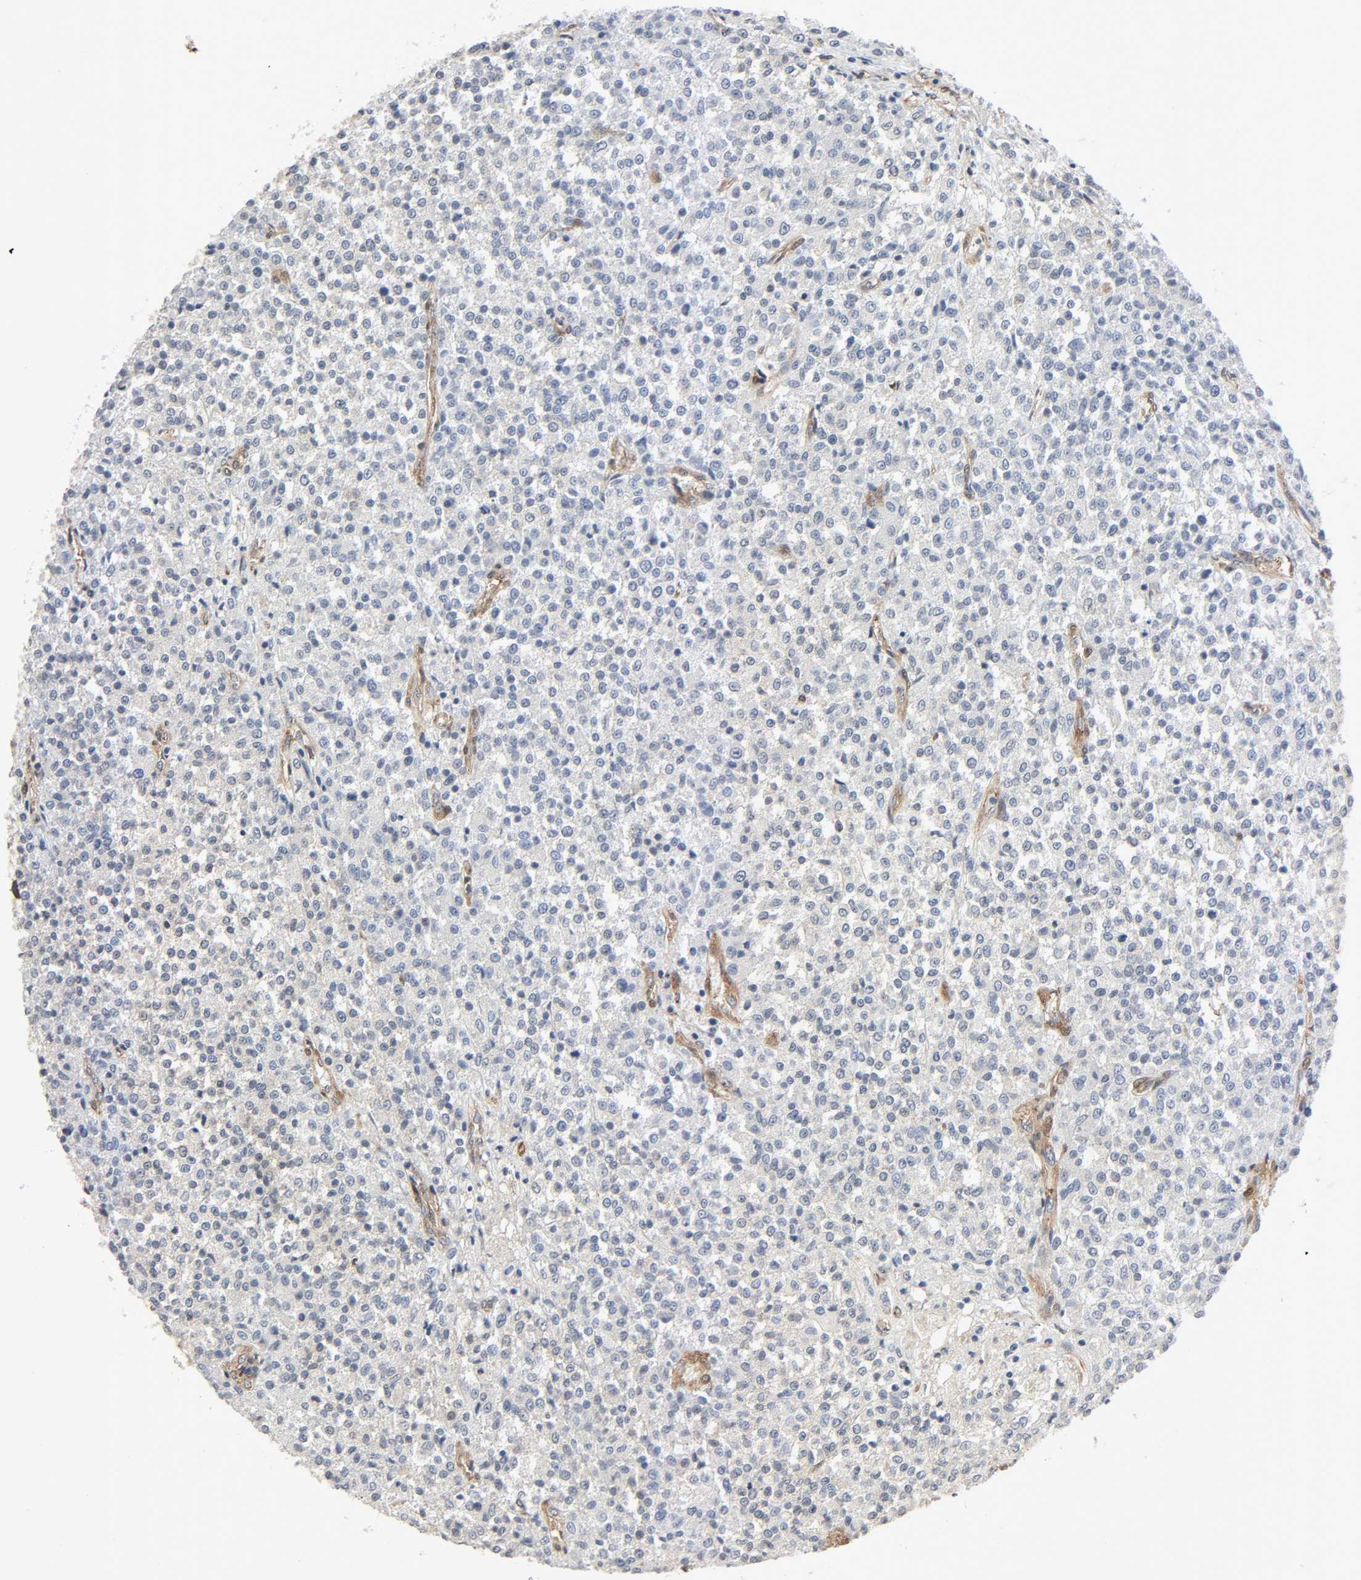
{"staining": {"intensity": "weak", "quantity": "25%-75%", "location": "cytoplasmic/membranous"}, "tissue": "testis cancer", "cell_type": "Tumor cells", "image_type": "cancer", "snomed": [{"axis": "morphology", "description": "Seminoma, NOS"}, {"axis": "topography", "description": "Testis"}], "caption": "This photomicrograph exhibits testis seminoma stained with immunohistochemistry to label a protein in brown. The cytoplasmic/membranous of tumor cells show weak positivity for the protein. Nuclei are counter-stained blue.", "gene": "PTK2", "patient": {"sex": "male", "age": 59}}